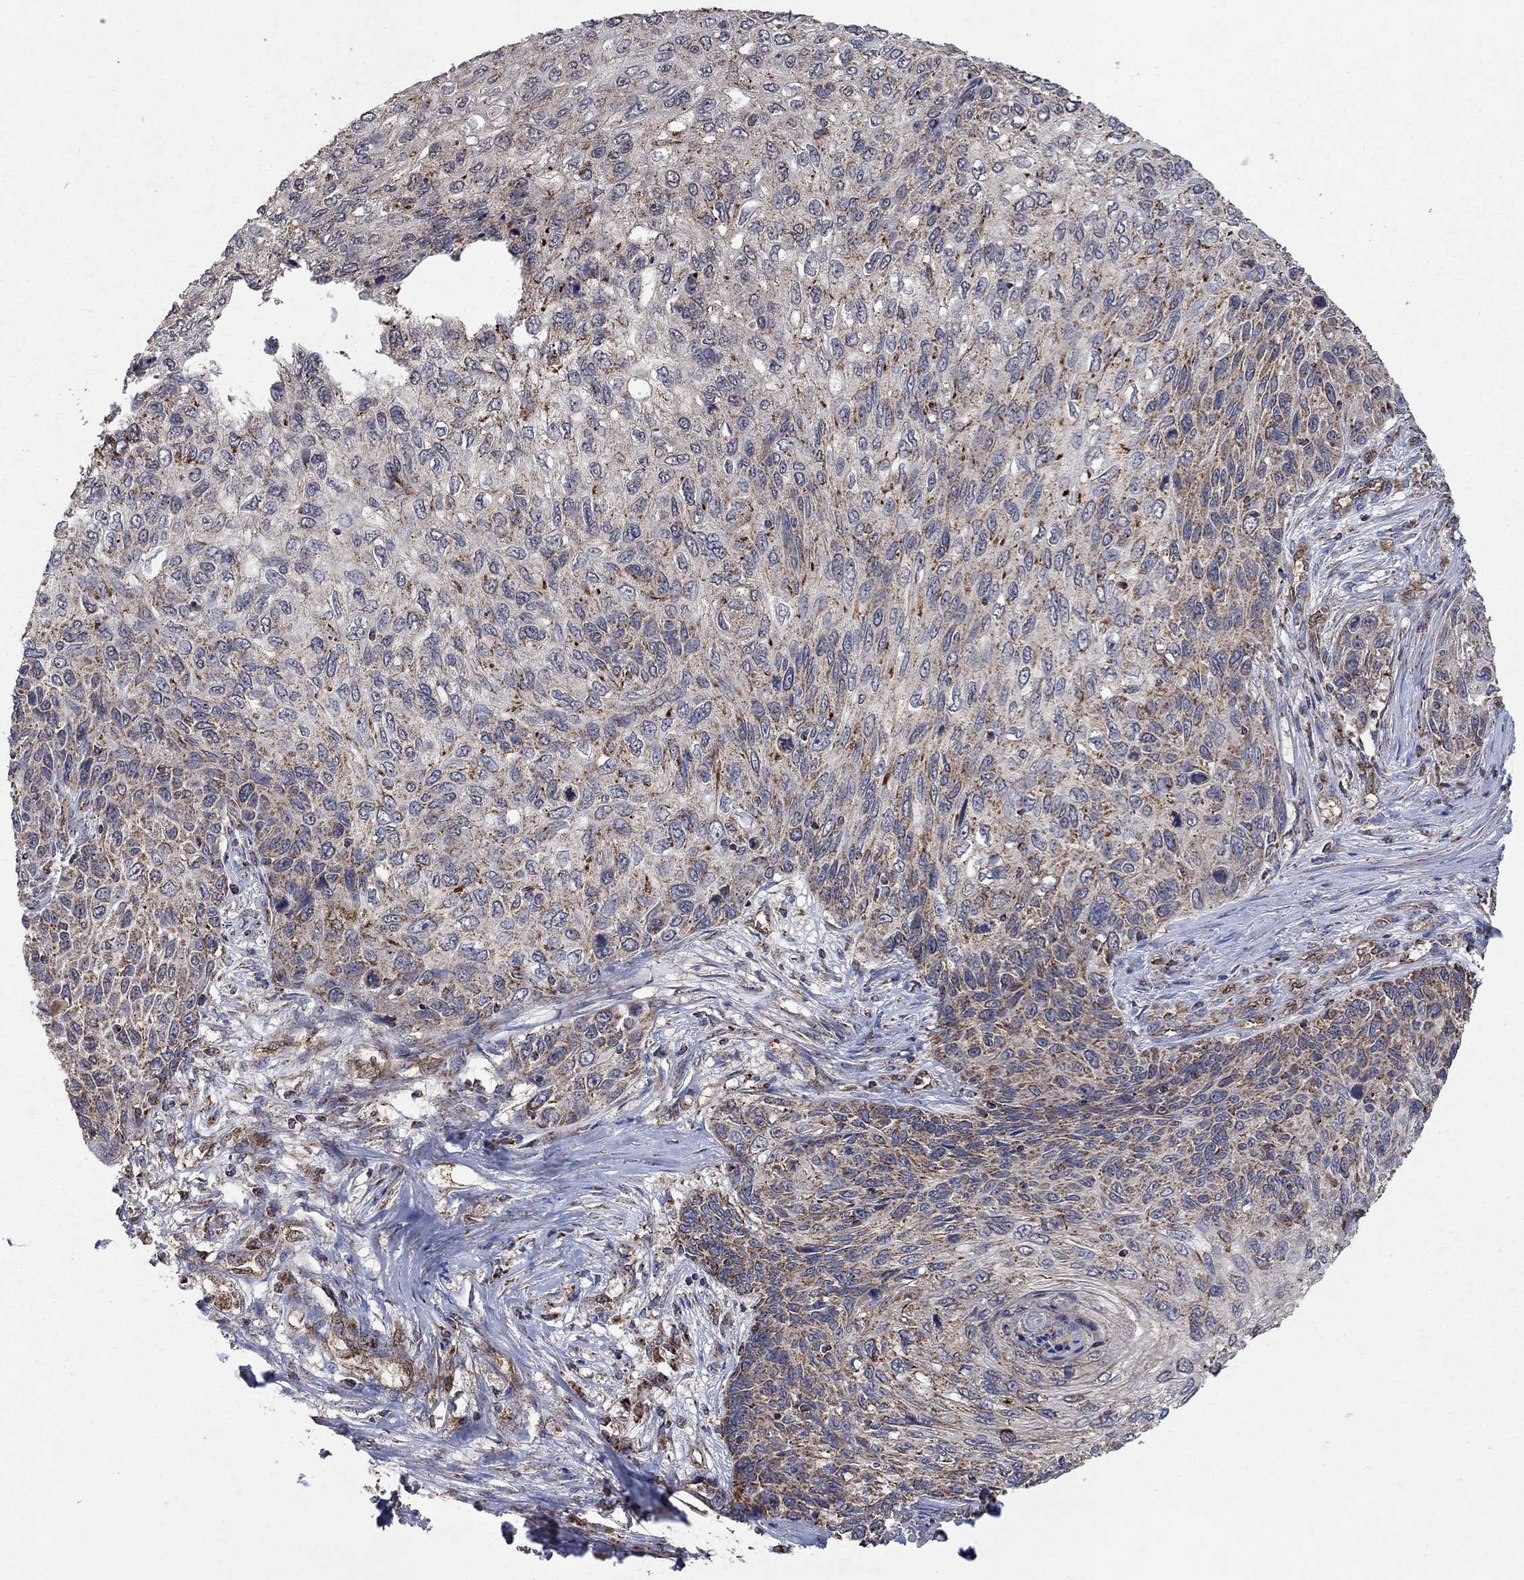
{"staining": {"intensity": "strong", "quantity": "25%-75%", "location": "cytoplasmic/membranous"}, "tissue": "skin cancer", "cell_type": "Tumor cells", "image_type": "cancer", "snomed": [{"axis": "morphology", "description": "Squamous cell carcinoma, NOS"}, {"axis": "topography", "description": "Skin"}], "caption": "Immunohistochemistry staining of skin cancer (squamous cell carcinoma), which displays high levels of strong cytoplasmic/membranous expression in about 25%-75% of tumor cells indicating strong cytoplasmic/membranous protein expression. The staining was performed using DAB (3,3'-diaminobenzidine) (brown) for protein detection and nuclei were counterstained in hematoxylin (blue).", "gene": "DPH1", "patient": {"sex": "male", "age": 92}}